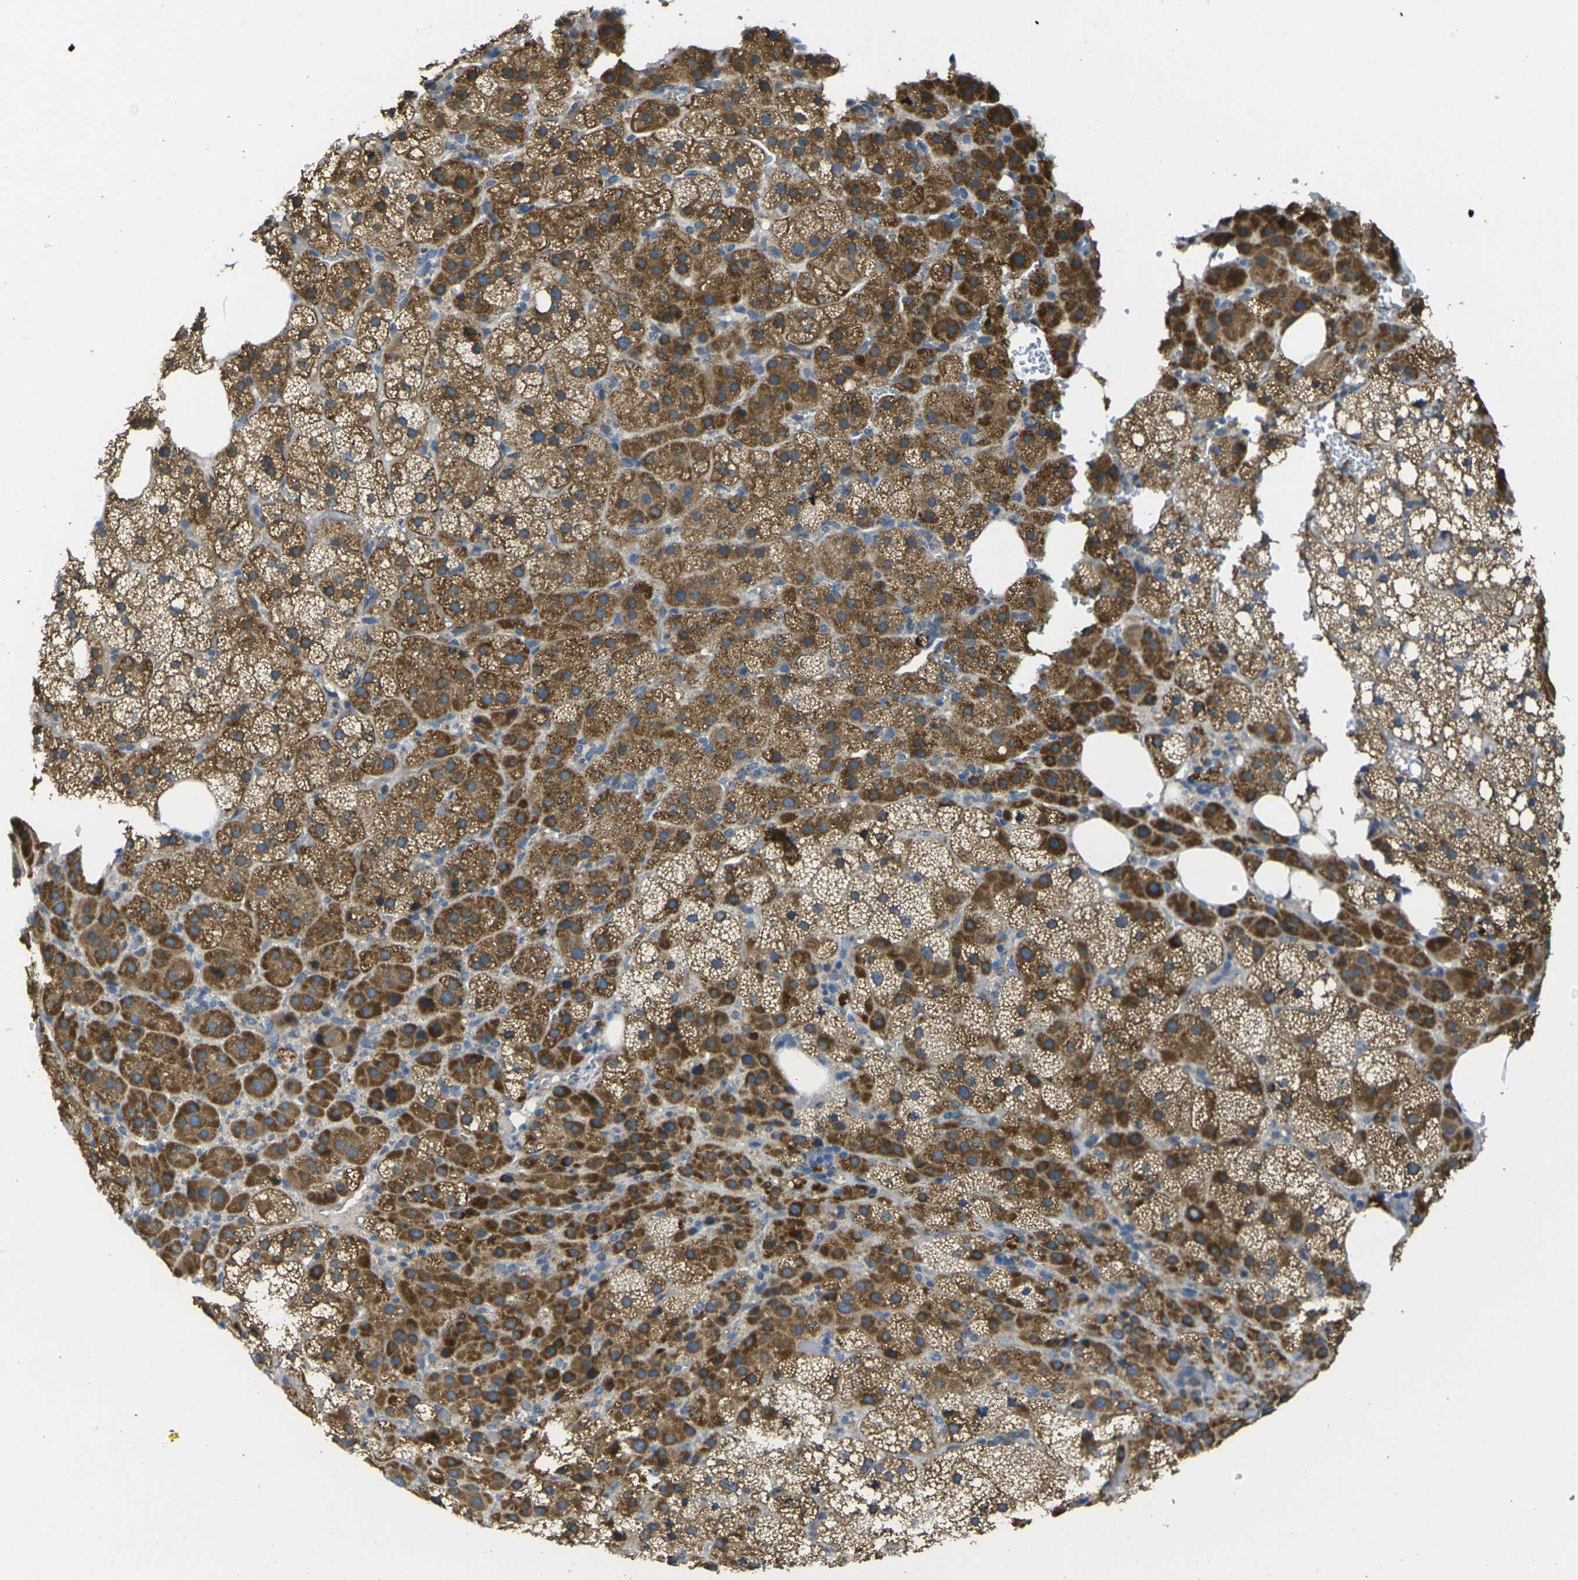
{"staining": {"intensity": "strong", "quantity": ">75%", "location": "cytoplasmic/membranous"}, "tissue": "adrenal gland", "cell_type": "Glandular cells", "image_type": "normal", "snomed": [{"axis": "morphology", "description": "Normal tissue, NOS"}, {"axis": "topography", "description": "Adrenal gland"}], "caption": "DAB immunohistochemical staining of benign human adrenal gland reveals strong cytoplasmic/membranous protein staining in about >75% of glandular cells. (DAB = brown stain, brightfield microscopy at high magnification).", "gene": "TMEM120B", "patient": {"sex": "female", "age": 59}}